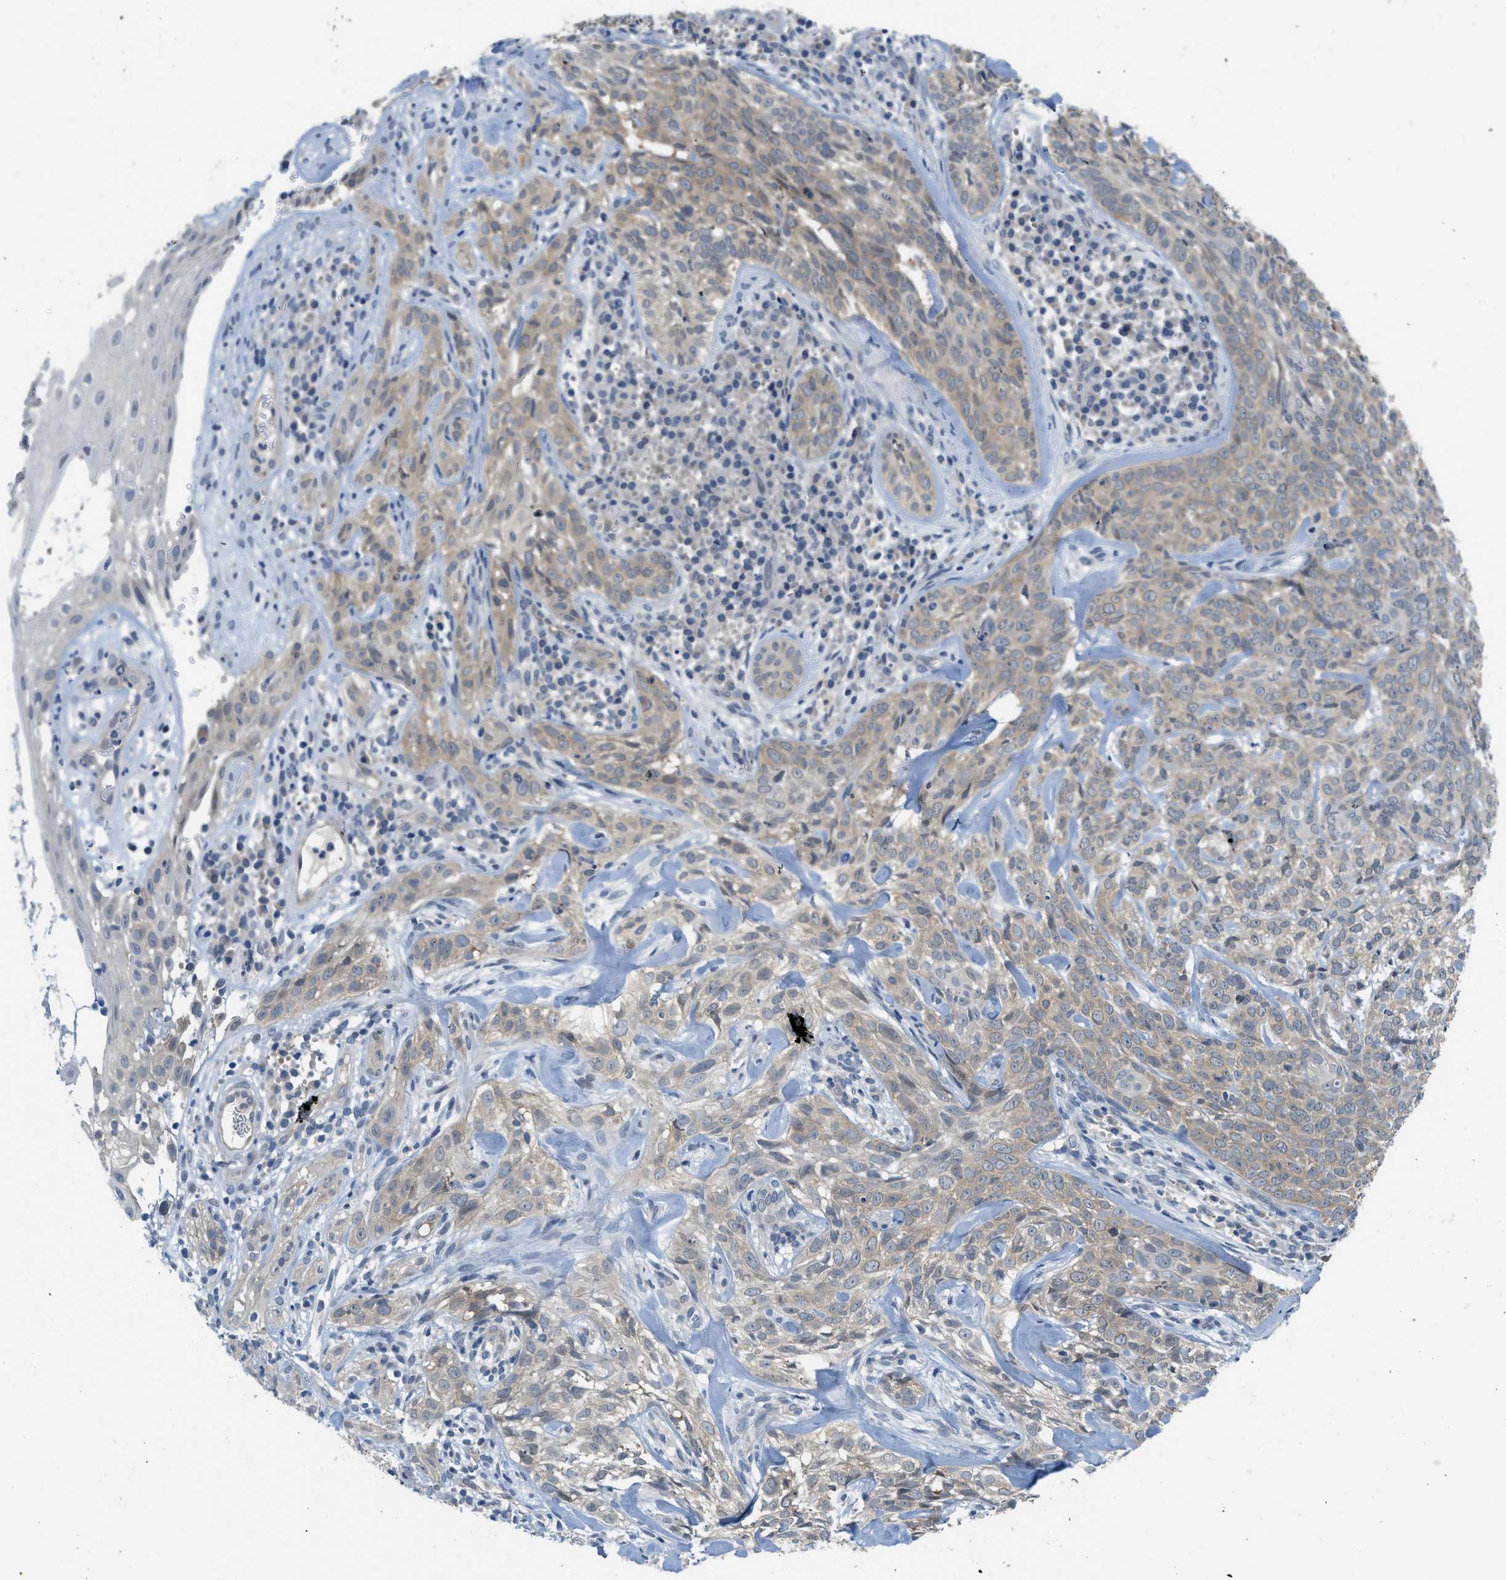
{"staining": {"intensity": "weak", "quantity": "25%-75%", "location": "cytoplasmic/membranous"}, "tissue": "skin cancer", "cell_type": "Tumor cells", "image_type": "cancer", "snomed": [{"axis": "morphology", "description": "Basal cell carcinoma"}, {"axis": "topography", "description": "Skin"}], "caption": "Tumor cells show weak cytoplasmic/membranous staining in about 25%-75% of cells in skin basal cell carcinoma.", "gene": "TNFAIP1", "patient": {"sex": "male", "age": 72}}